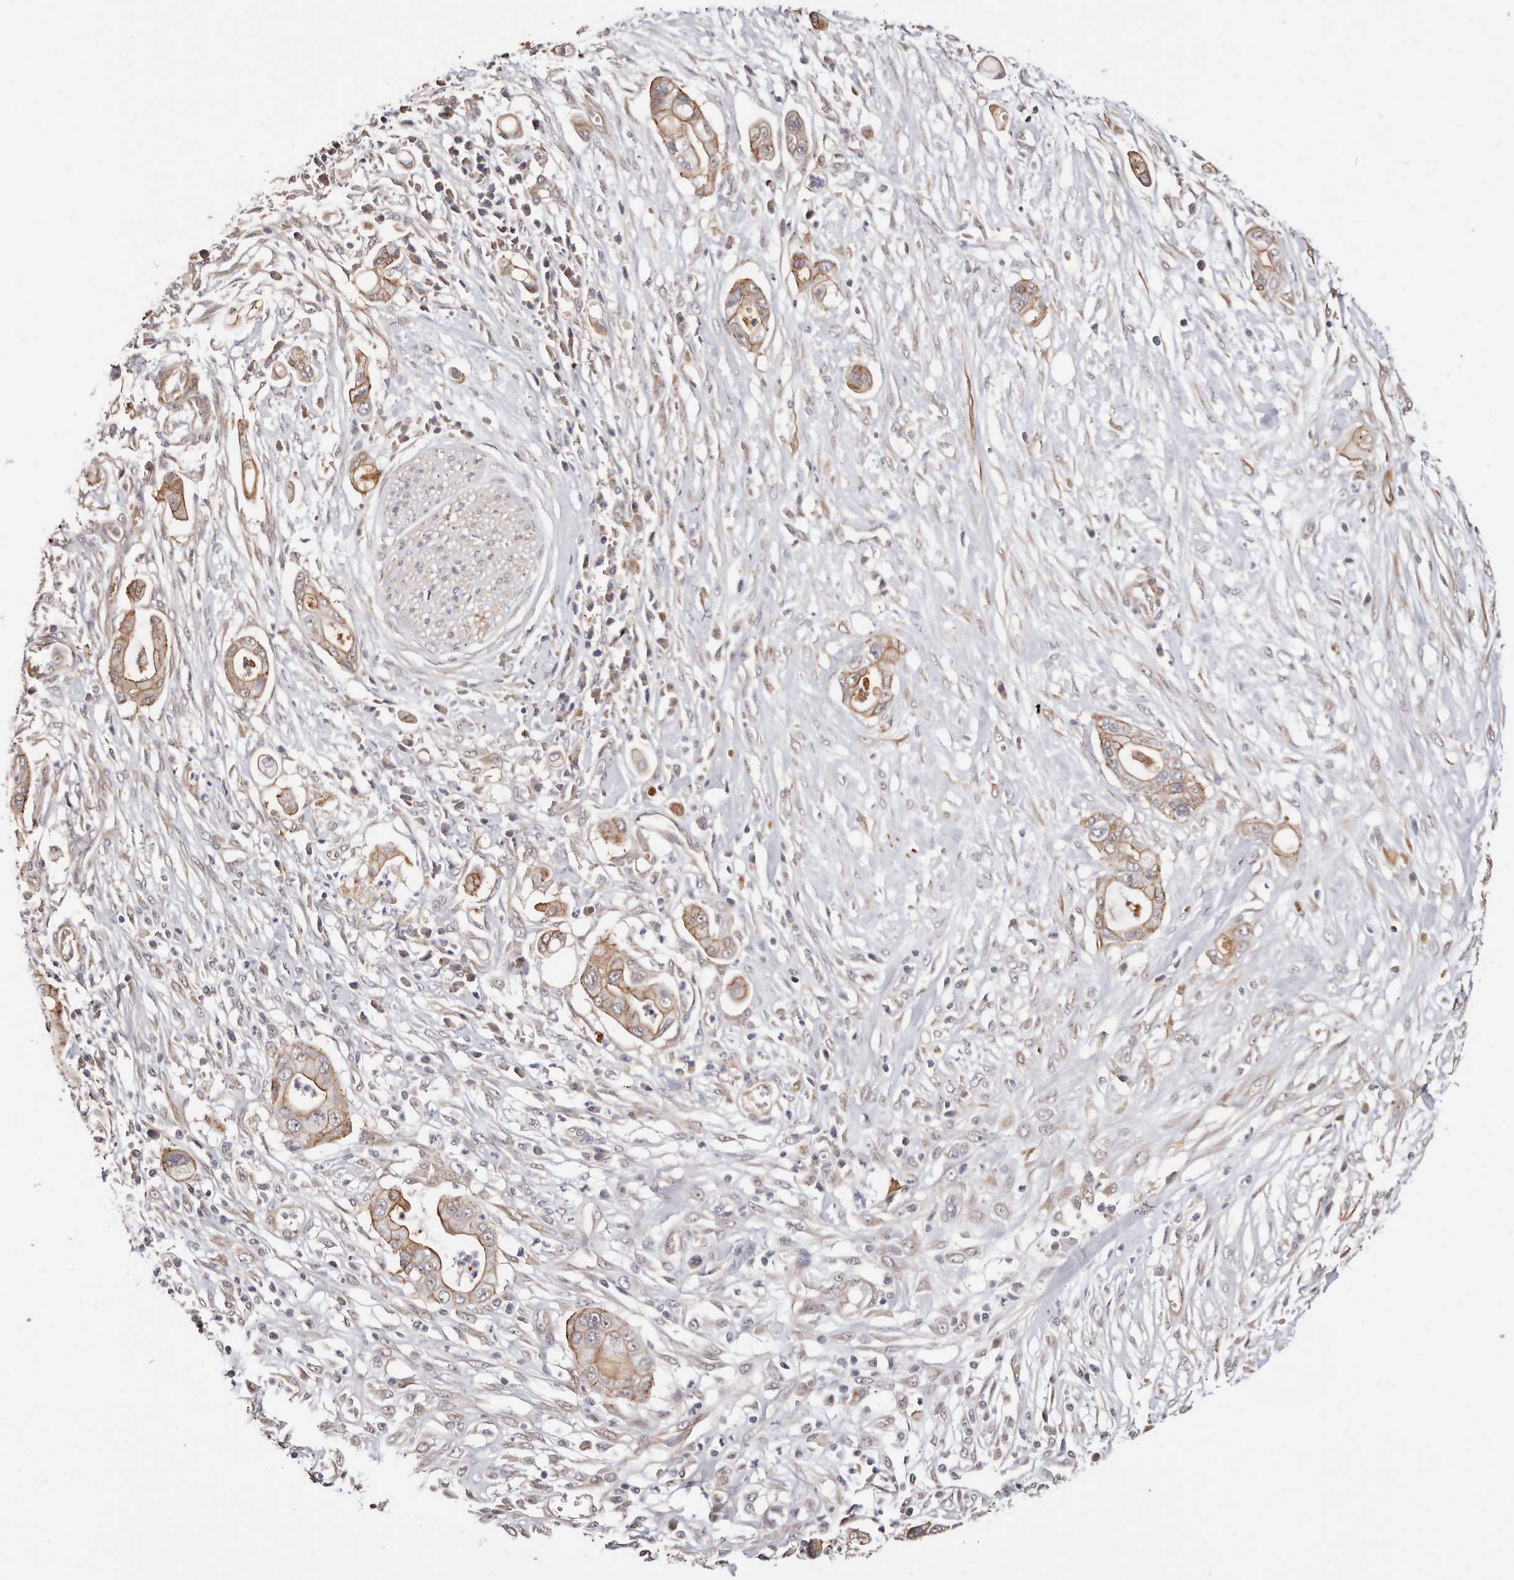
{"staining": {"intensity": "moderate", "quantity": ">75%", "location": "cytoplasmic/membranous"}, "tissue": "pancreatic cancer", "cell_type": "Tumor cells", "image_type": "cancer", "snomed": [{"axis": "morphology", "description": "Adenocarcinoma, NOS"}, {"axis": "topography", "description": "Pancreas"}], "caption": "Moderate cytoplasmic/membranous protein expression is identified in about >75% of tumor cells in pancreatic cancer. (DAB (3,3'-diaminobenzidine) = brown stain, brightfield microscopy at high magnification).", "gene": "TRIP13", "patient": {"sex": "male", "age": 68}}